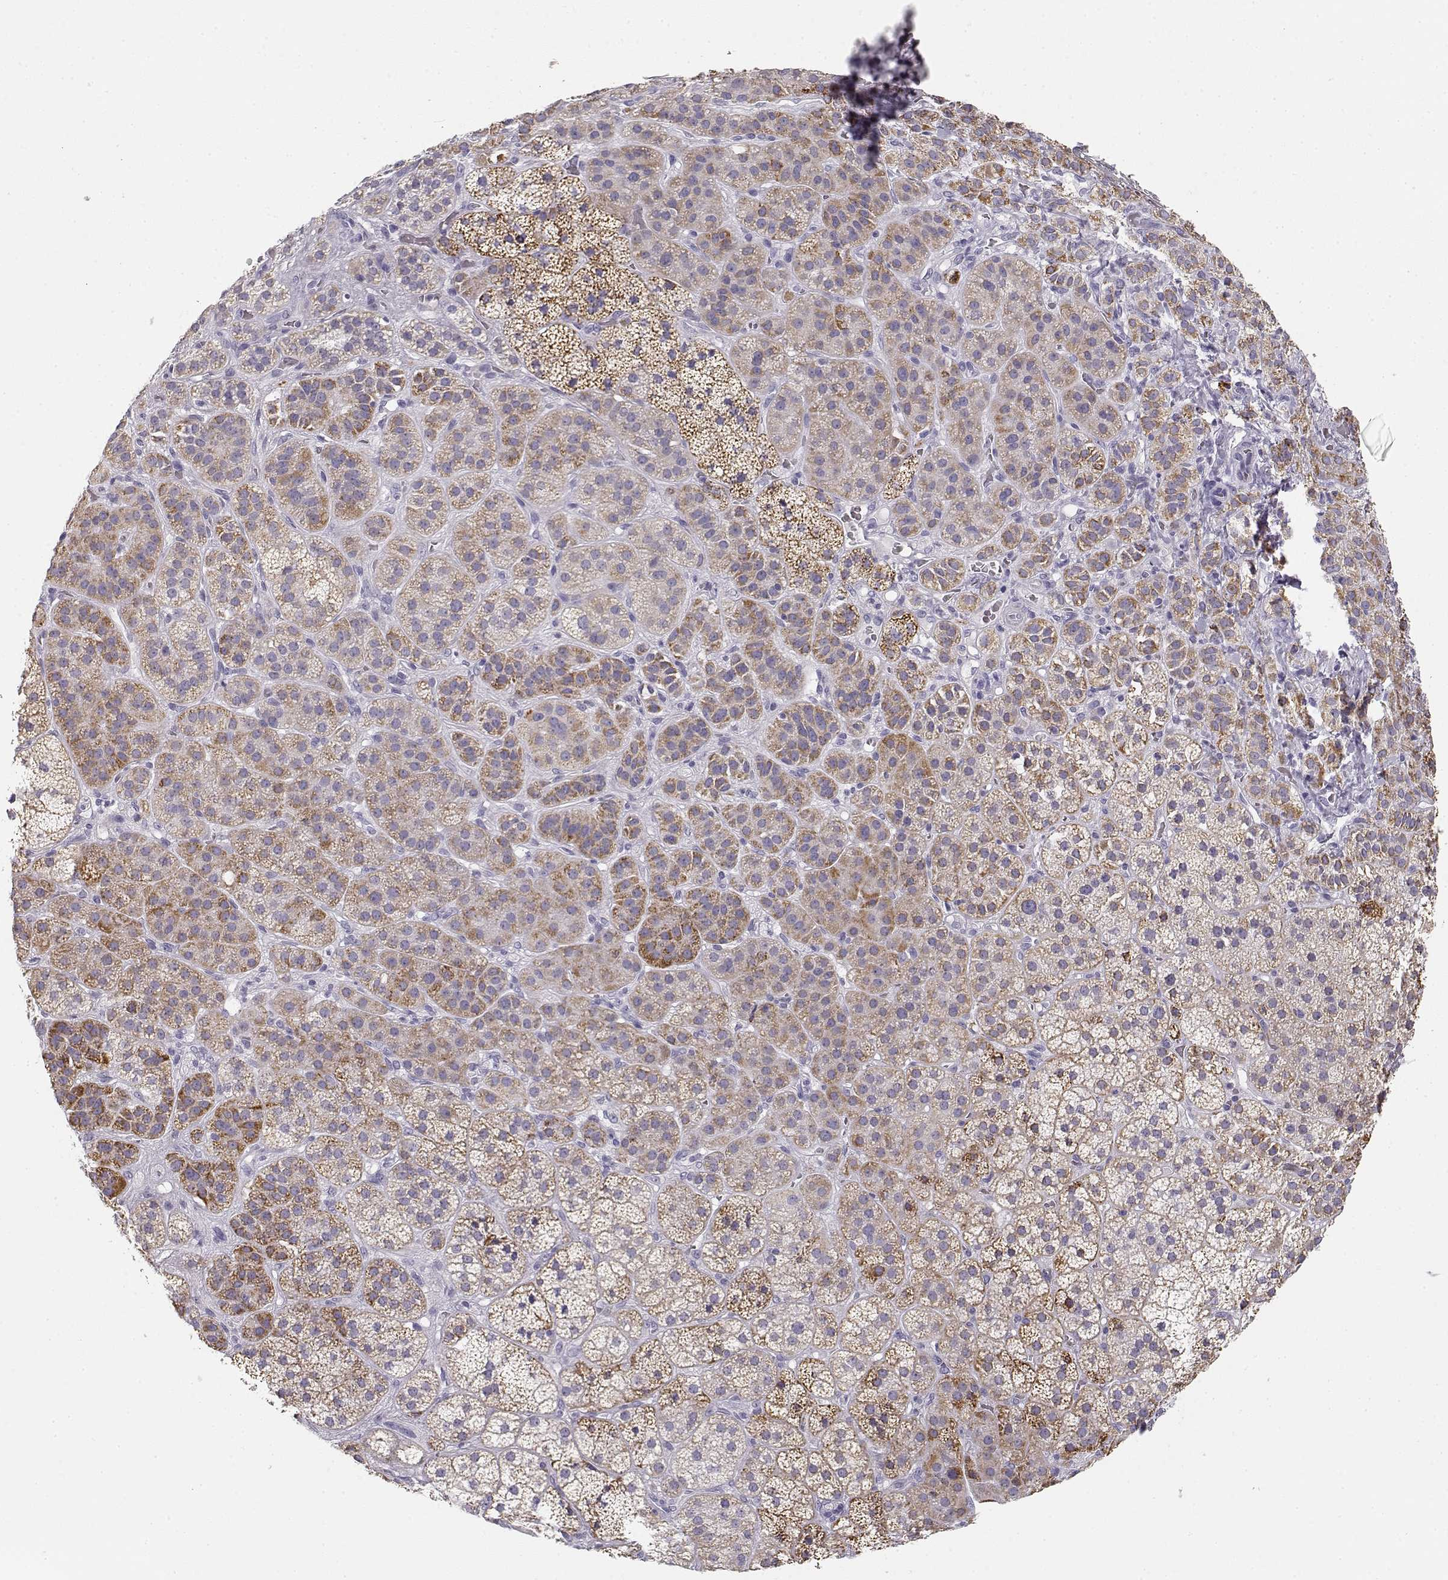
{"staining": {"intensity": "moderate", "quantity": "<25%", "location": "cytoplasmic/membranous"}, "tissue": "adrenal gland", "cell_type": "Glandular cells", "image_type": "normal", "snomed": [{"axis": "morphology", "description": "Normal tissue, NOS"}, {"axis": "topography", "description": "Adrenal gland"}], "caption": "This photomicrograph shows immunohistochemistry (IHC) staining of normal adrenal gland, with low moderate cytoplasmic/membranous positivity in approximately <25% of glandular cells.", "gene": "NUTM1", "patient": {"sex": "male", "age": 57}}